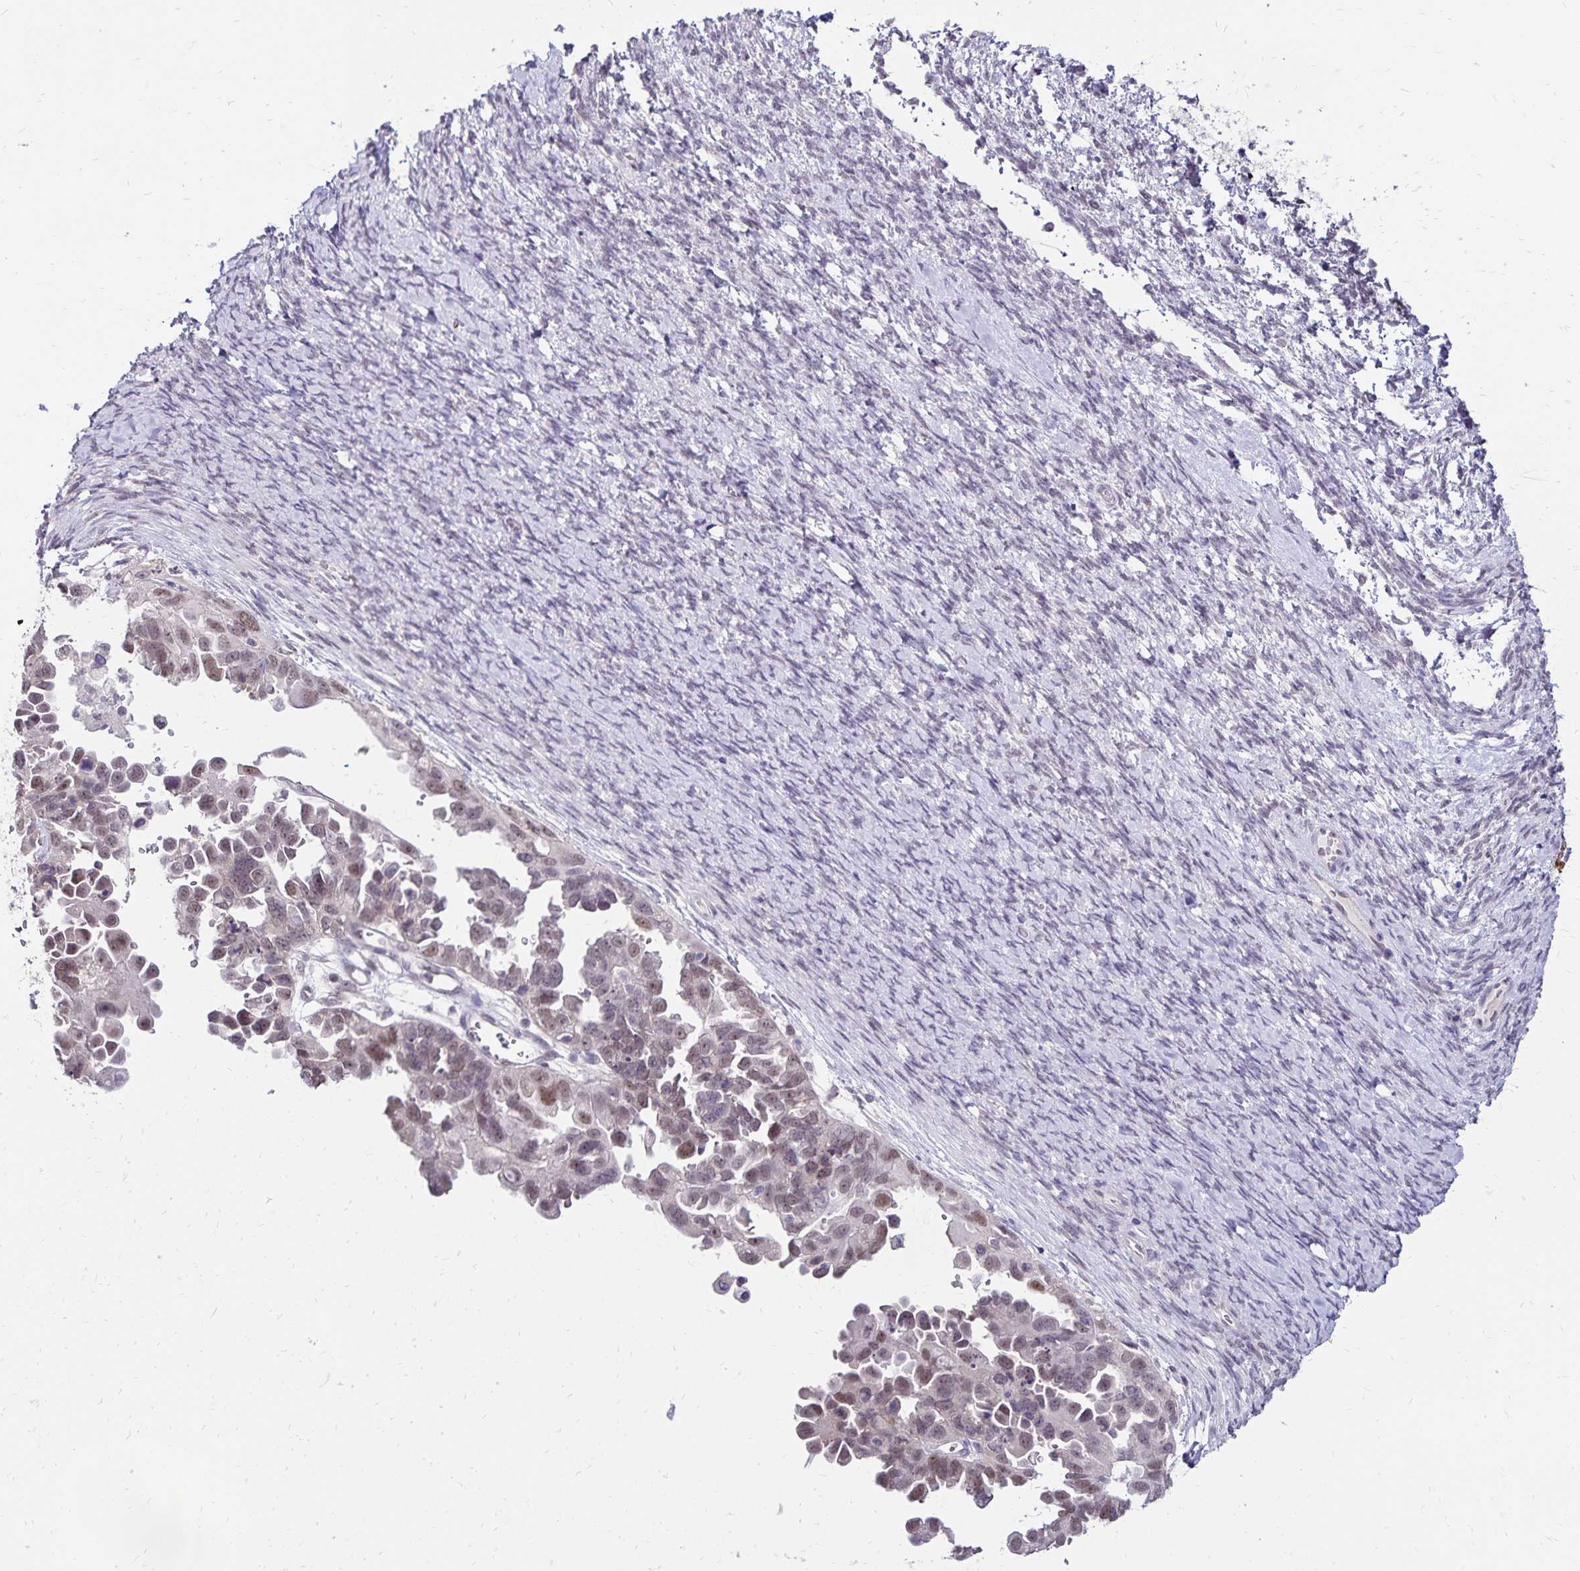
{"staining": {"intensity": "weak", "quantity": ">75%", "location": "nuclear"}, "tissue": "ovarian cancer", "cell_type": "Tumor cells", "image_type": "cancer", "snomed": [{"axis": "morphology", "description": "Cystadenocarcinoma, serous, NOS"}, {"axis": "topography", "description": "Ovary"}], "caption": "DAB (3,3'-diaminobenzidine) immunohistochemical staining of ovarian serous cystadenocarcinoma shows weak nuclear protein expression in approximately >75% of tumor cells.", "gene": "POLB", "patient": {"sex": "female", "age": 53}}